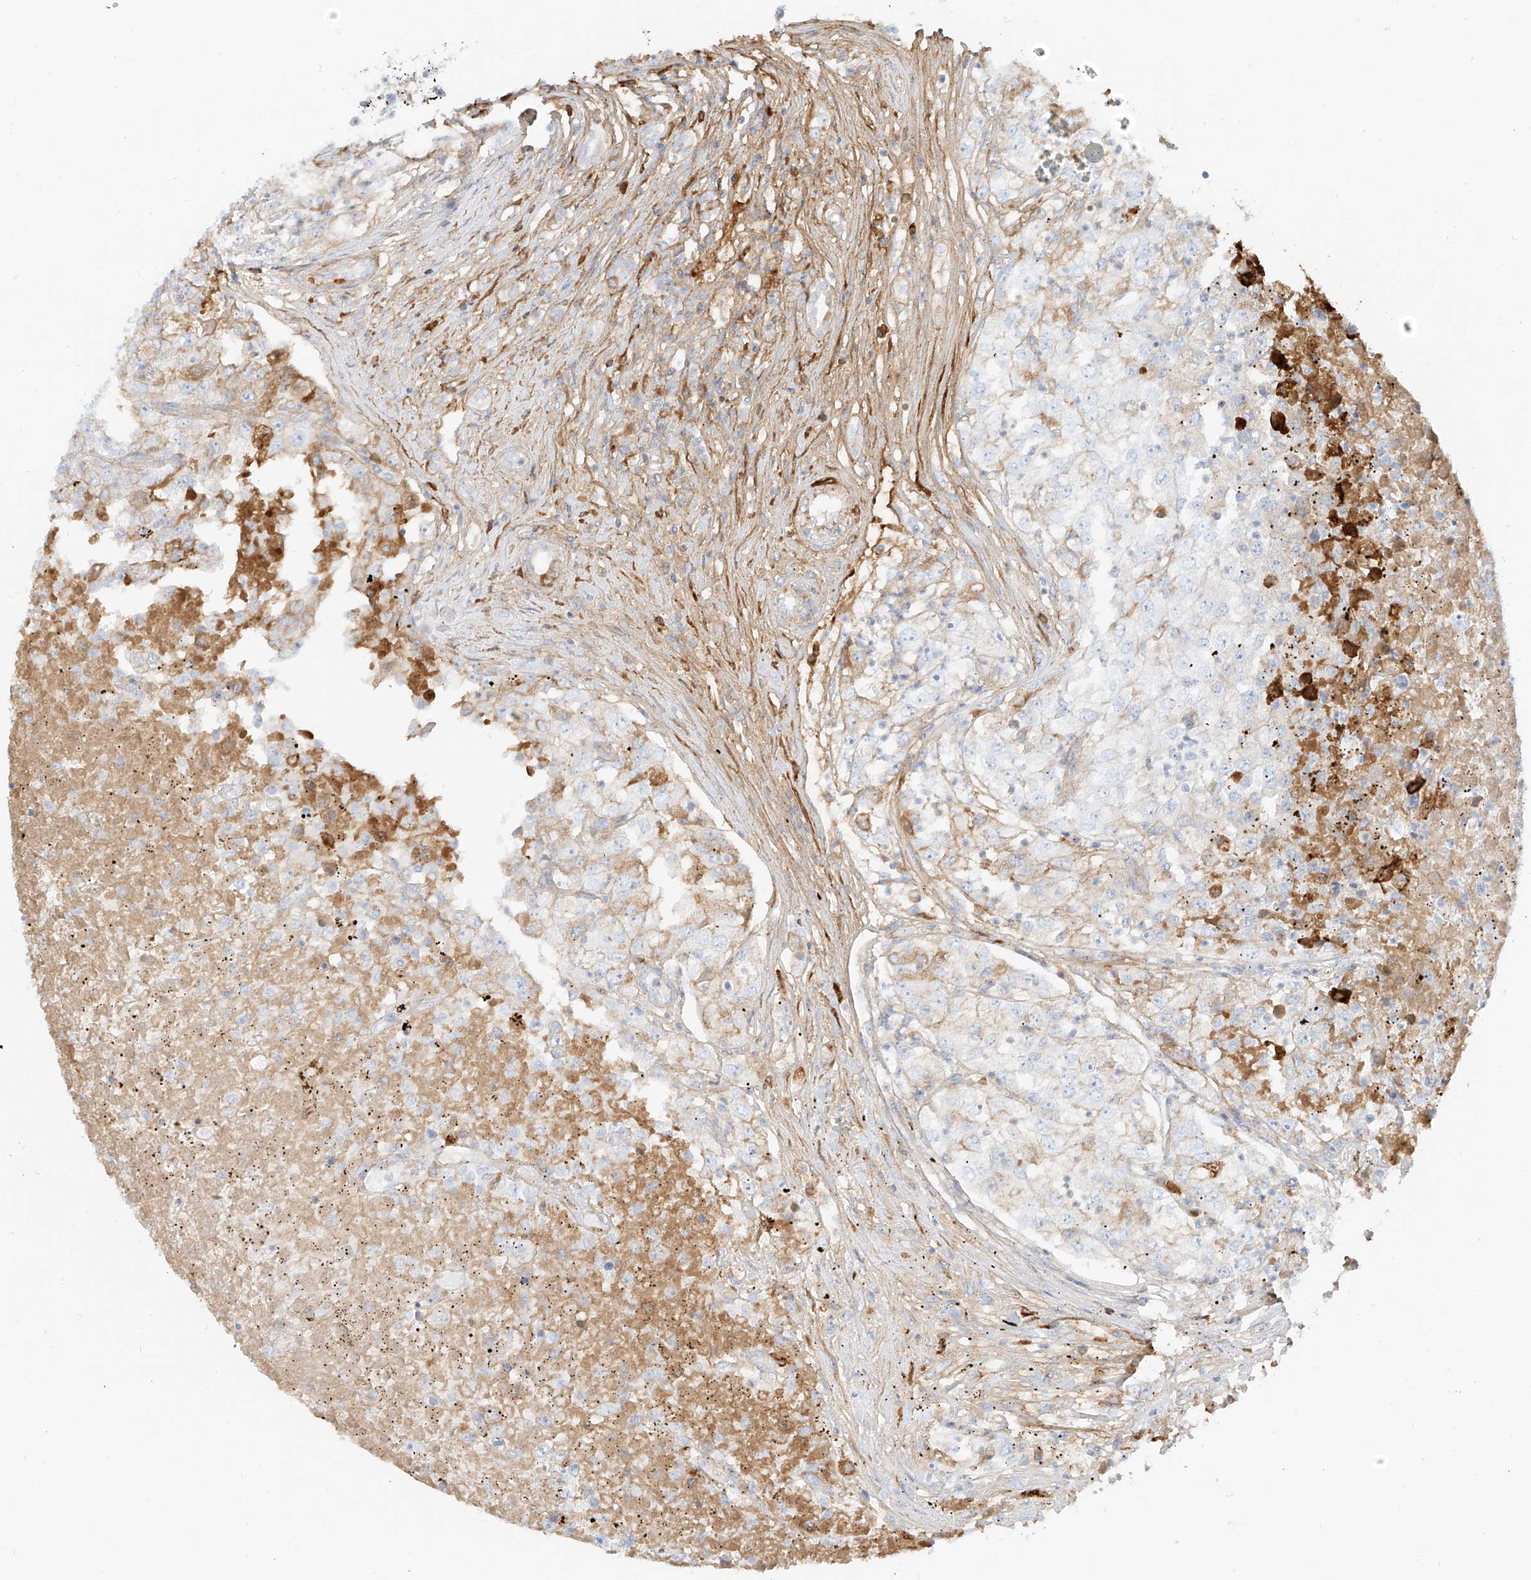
{"staining": {"intensity": "moderate", "quantity": "<25%", "location": "cytoplasmic/membranous"}, "tissue": "renal cancer", "cell_type": "Tumor cells", "image_type": "cancer", "snomed": [{"axis": "morphology", "description": "Adenocarcinoma, NOS"}, {"axis": "topography", "description": "Kidney"}], "caption": "Immunohistochemical staining of renal cancer (adenocarcinoma) reveals low levels of moderate cytoplasmic/membranous positivity in approximately <25% of tumor cells.", "gene": "OCSTAMP", "patient": {"sex": "female", "age": 54}}